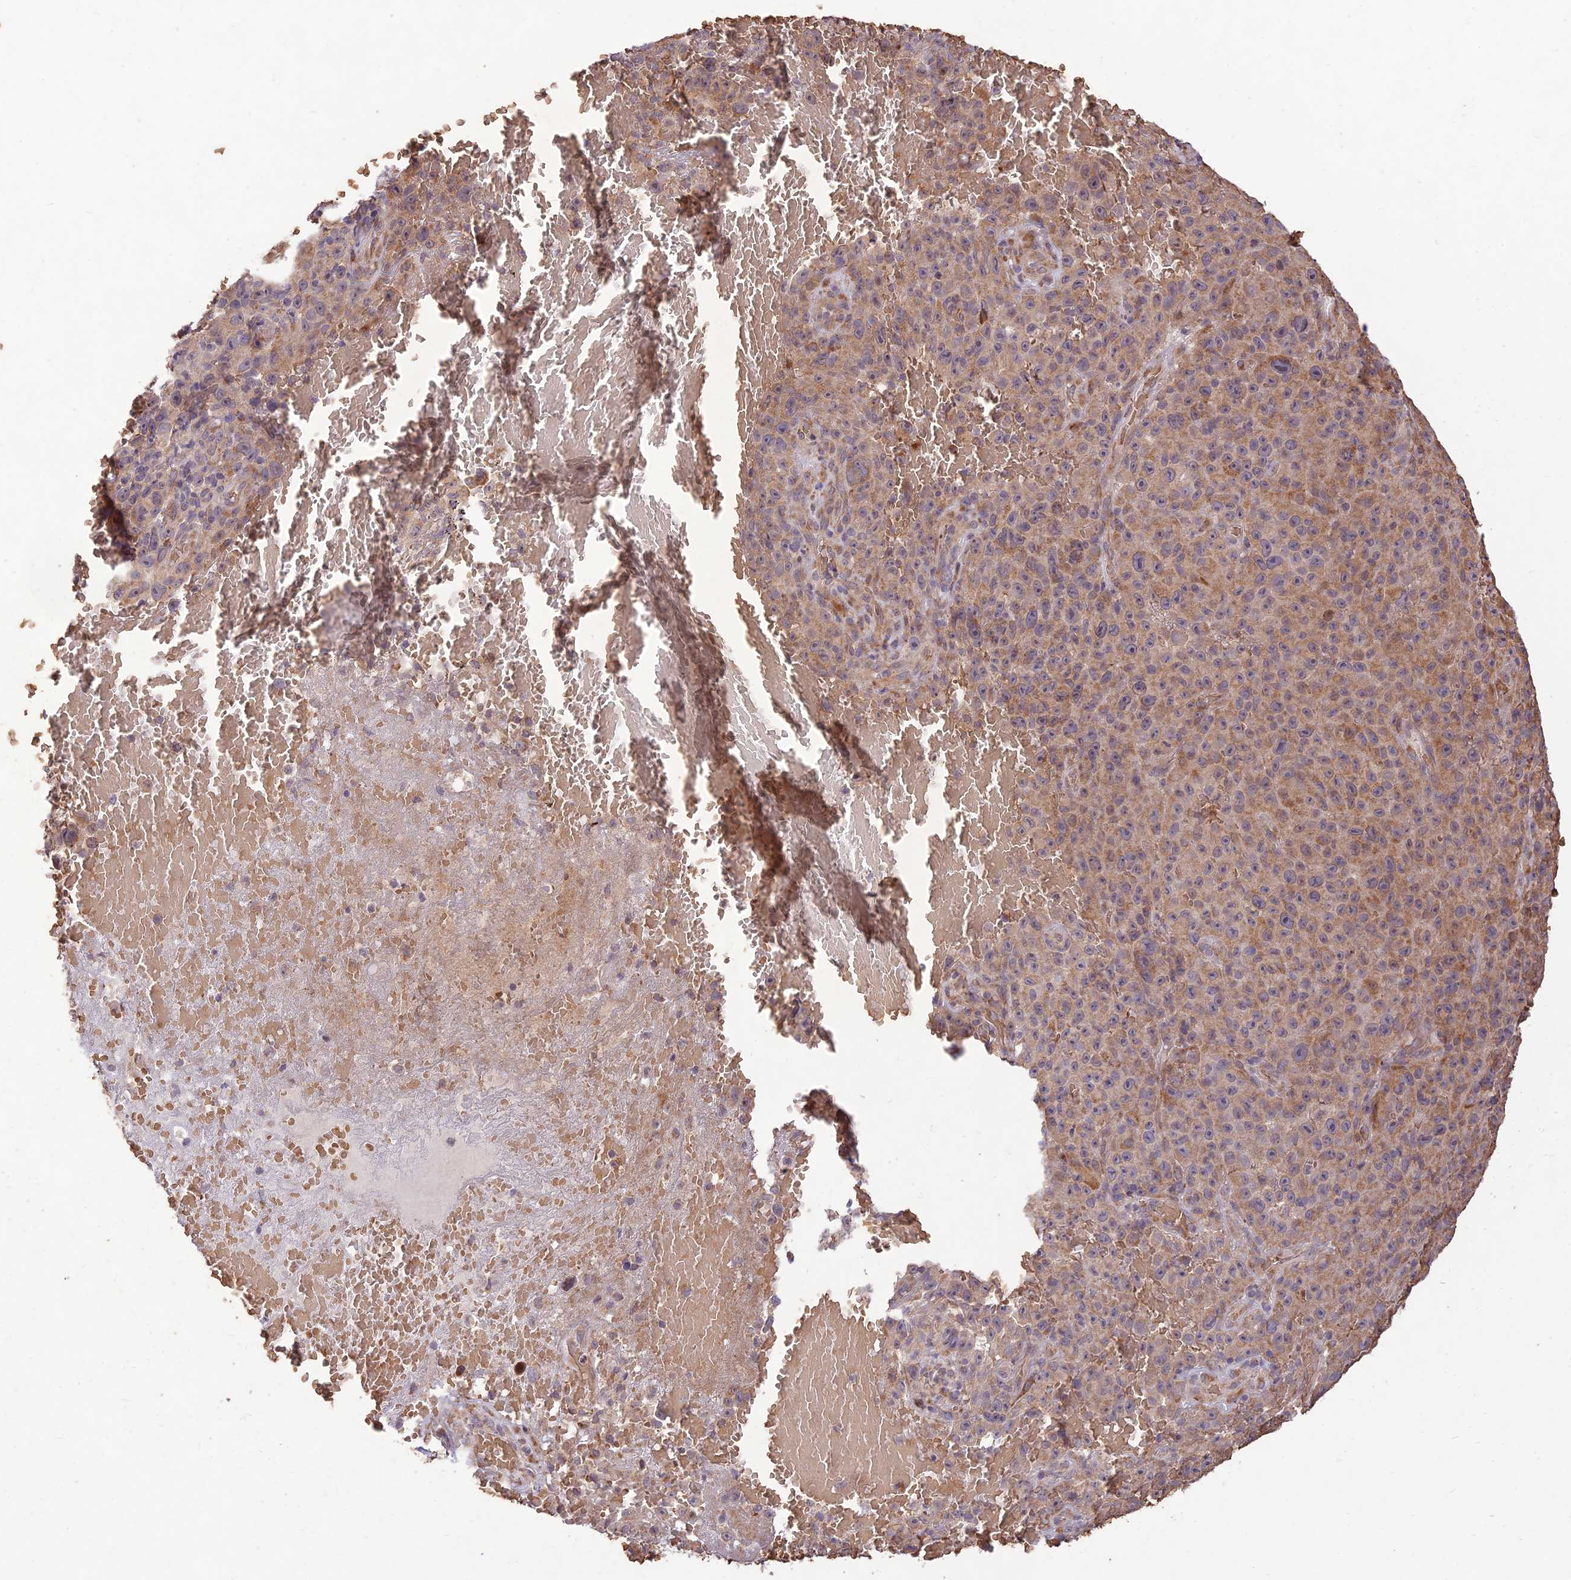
{"staining": {"intensity": "weak", "quantity": "<25%", "location": "cytoplasmic/membranous"}, "tissue": "melanoma", "cell_type": "Tumor cells", "image_type": "cancer", "snomed": [{"axis": "morphology", "description": "Malignant melanoma, NOS"}, {"axis": "topography", "description": "Skin"}], "caption": "Photomicrograph shows no protein positivity in tumor cells of malignant melanoma tissue. (DAB immunohistochemistry with hematoxylin counter stain).", "gene": "PPP1R11", "patient": {"sex": "female", "age": 82}}